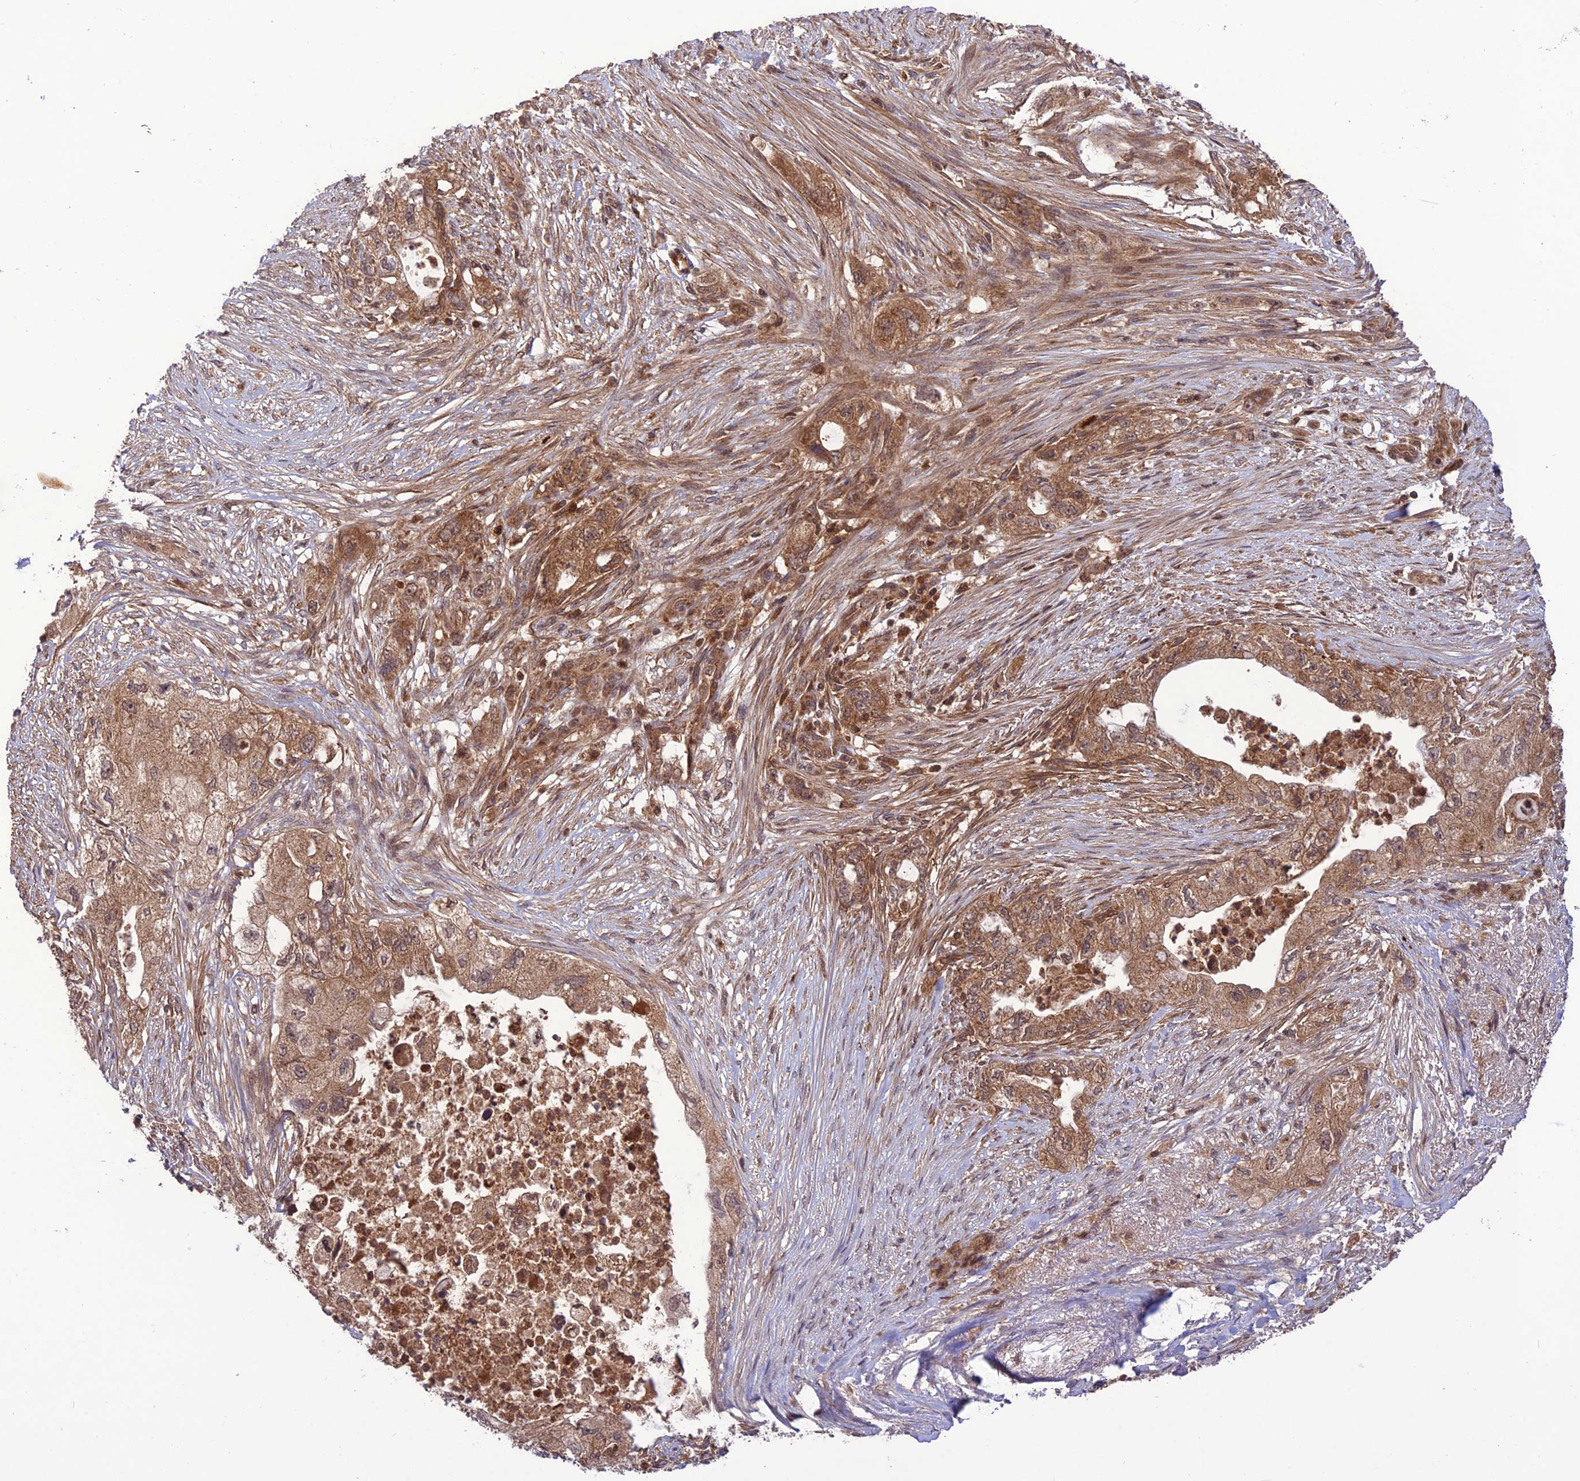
{"staining": {"intensity": "moderate", "quantity": ">75%", "location": "cytoplasmic/membranous,nuclear"}, "tissue": "pancreatic cancer", "cell_type": "Tumor cells", "image_type": "cancer", "snomed": [{"axis": "morphology", "description": "Adenocarcinoma, NOS"}, {"axis": "topography", "description": "Pancreas"}], "caption": "High-power microscopy captured an IHC histopathology image of pancreatic cancer, revealing moderate cytoplasmic/membranous and nuclear expression in approximately >75% of tumor cells. The staining was performed using DAB (3,3'-diaminobenzidine) to visualize the protein expression in brown, while the nuclei were stained in blue with hematoxylin (Magnification: 20x).", "gene": "NDUFC1", "patient": {"sex": "female", "age": 73}}